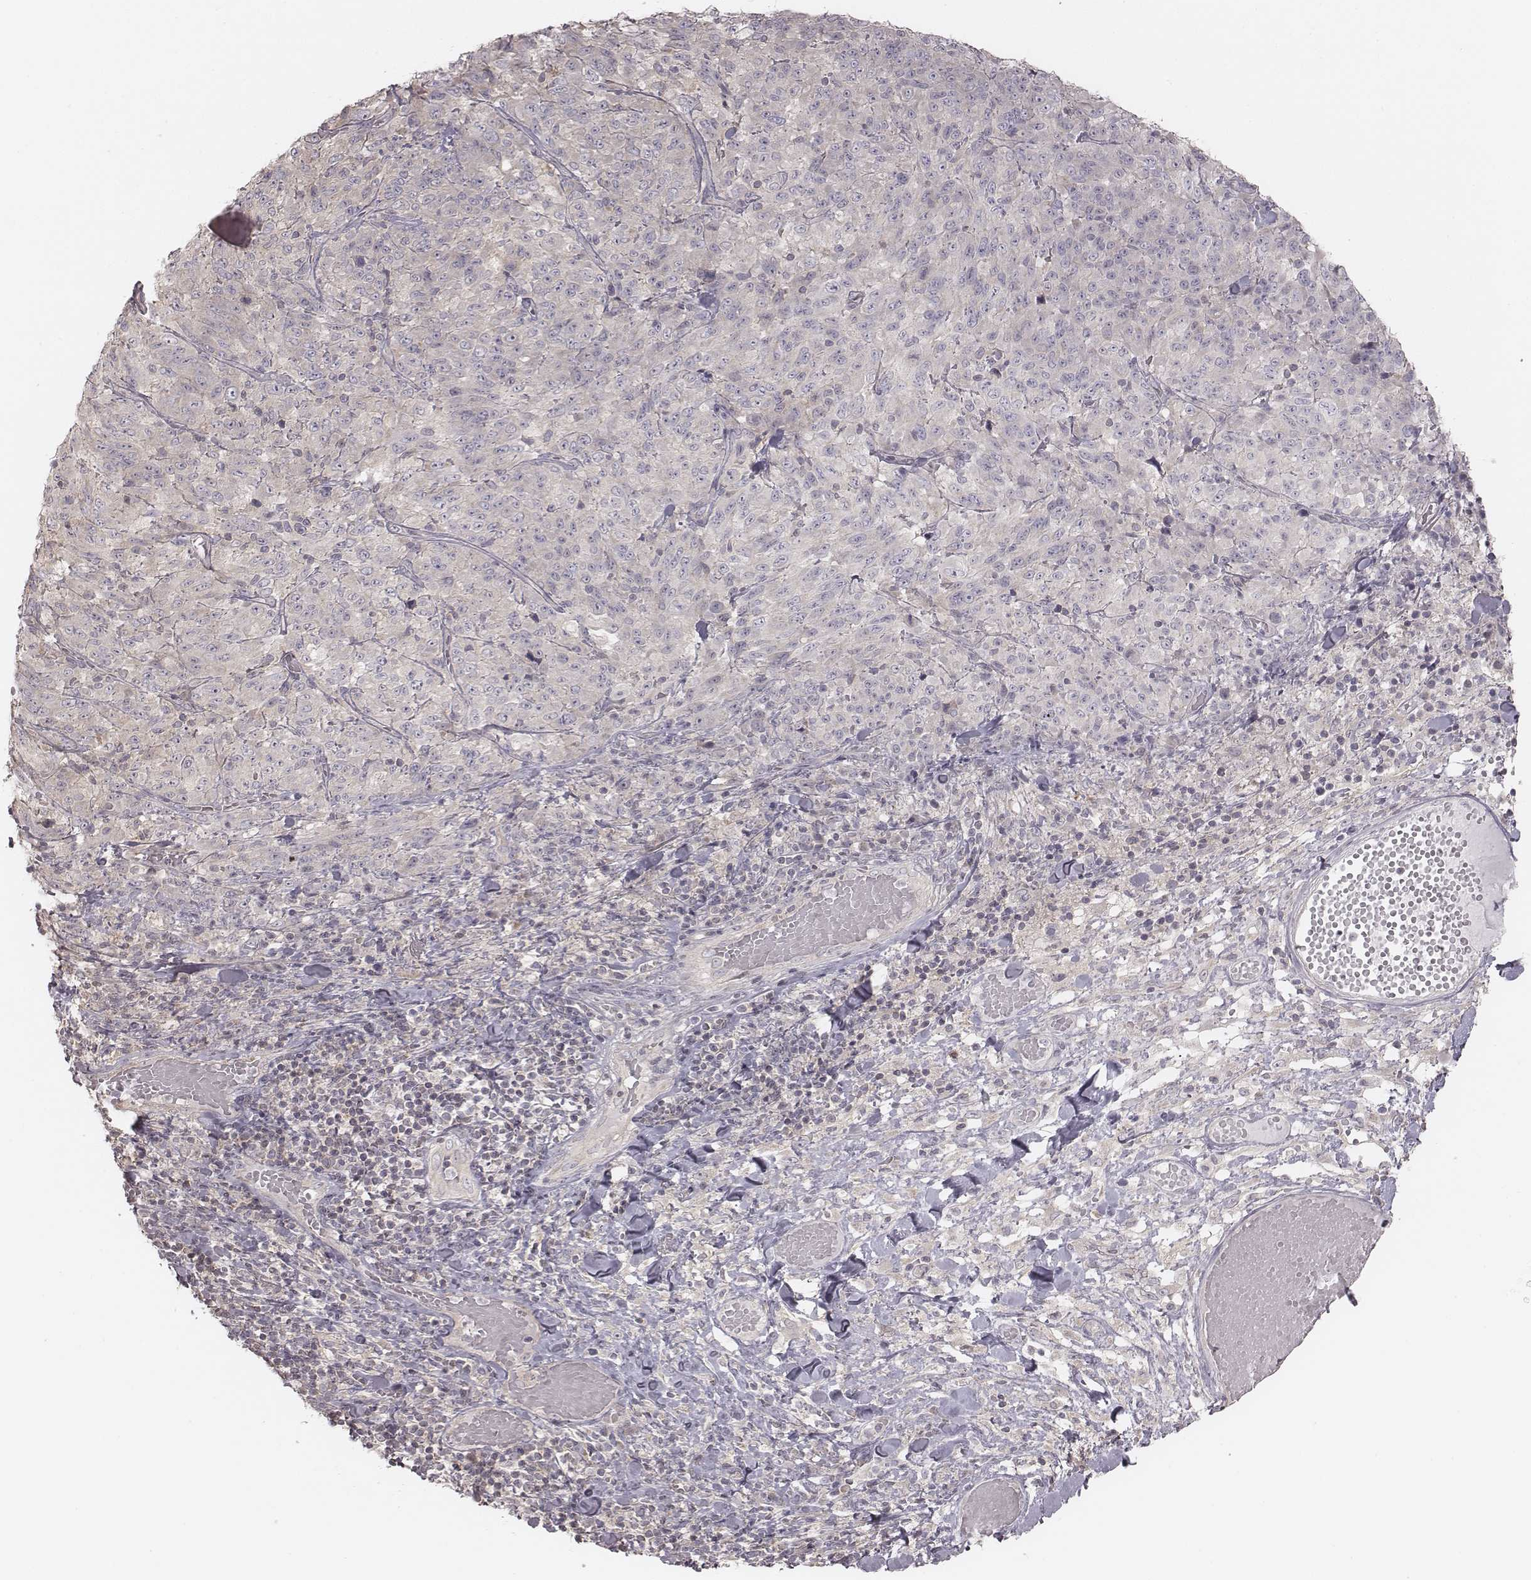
{"staining": {"intensity": "negative", "quantity": "none", "location": "none"}, "tissue": "melanoma", "cell_type": "Tumor cells", "image_type": "cancer", "snomed": [{"axis": "morphology", "description": "Malignant melanoma, NOS"}, {"axis": "topography", "description": "Skin"}], "caption": "Immunohistochemistry (IHC) photomicrograph of melanoma stained for a protein (brown), which displays no staining in tumor cells.", "gene": "TDRD5", "patient": {"sex": "female", "age": 91}}